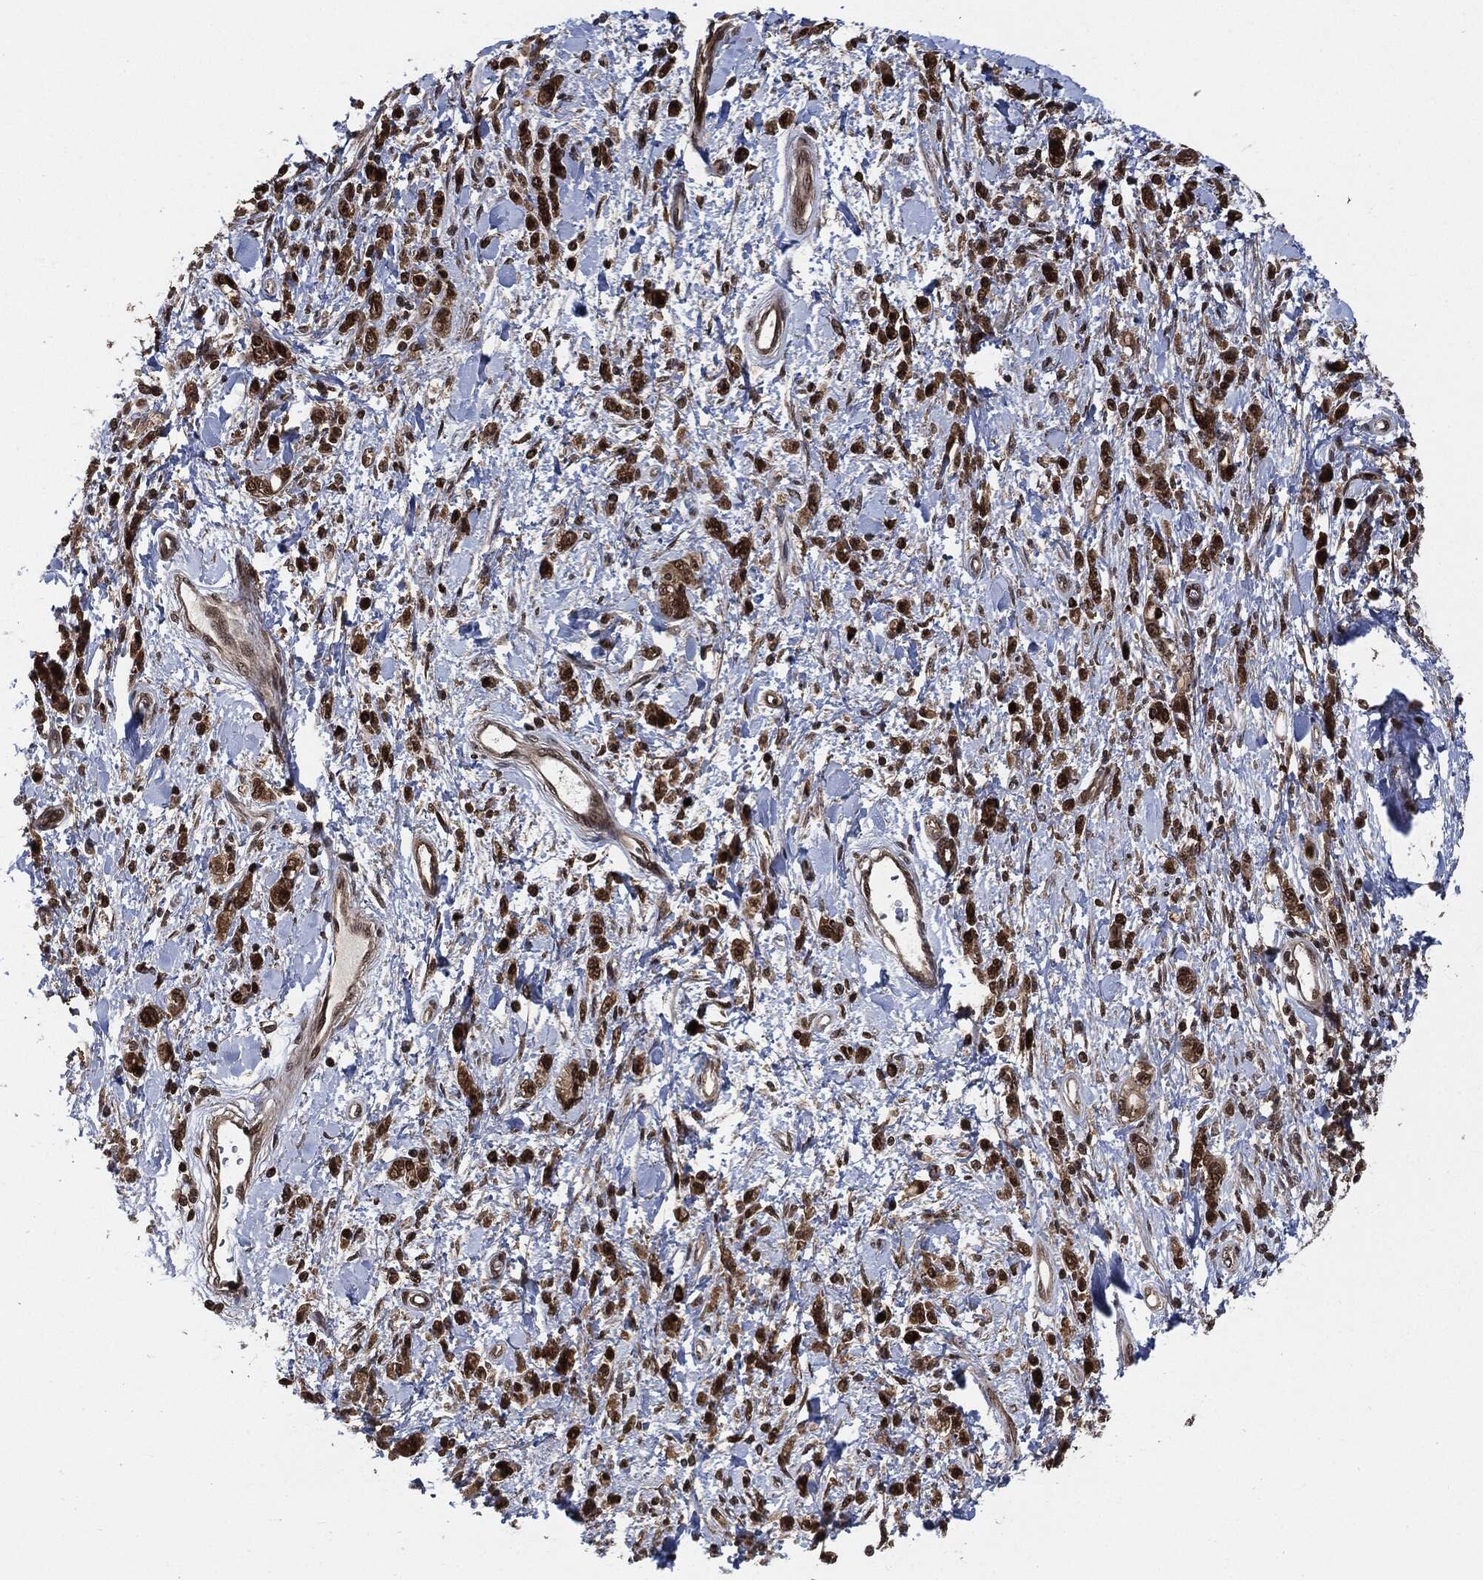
{"staining": {"intensity": "strong", "quantity": ">75%", "location": "cytoplasmic/membranous,nuclear"}, "tissue": "stomach cancer", "cell_type": "Tumor cells", "image_type": "cancer", "snomed": [{"axis": "morphology", "description": "Adenocarcinoma, NOS"}, {"axis": "topography", "description": "Stomach"}], "caption": "A photomicrograph of human stomach adenocarcinoma stained for a protein reveals strong cytoplasmic/membranous and nuclear brown staining in tumor cells. The protein of interest is shown in brown color, while the nuclei are stained blue.", "gene": "CUTA", "patient": {"sex": "male", "age": 77}}